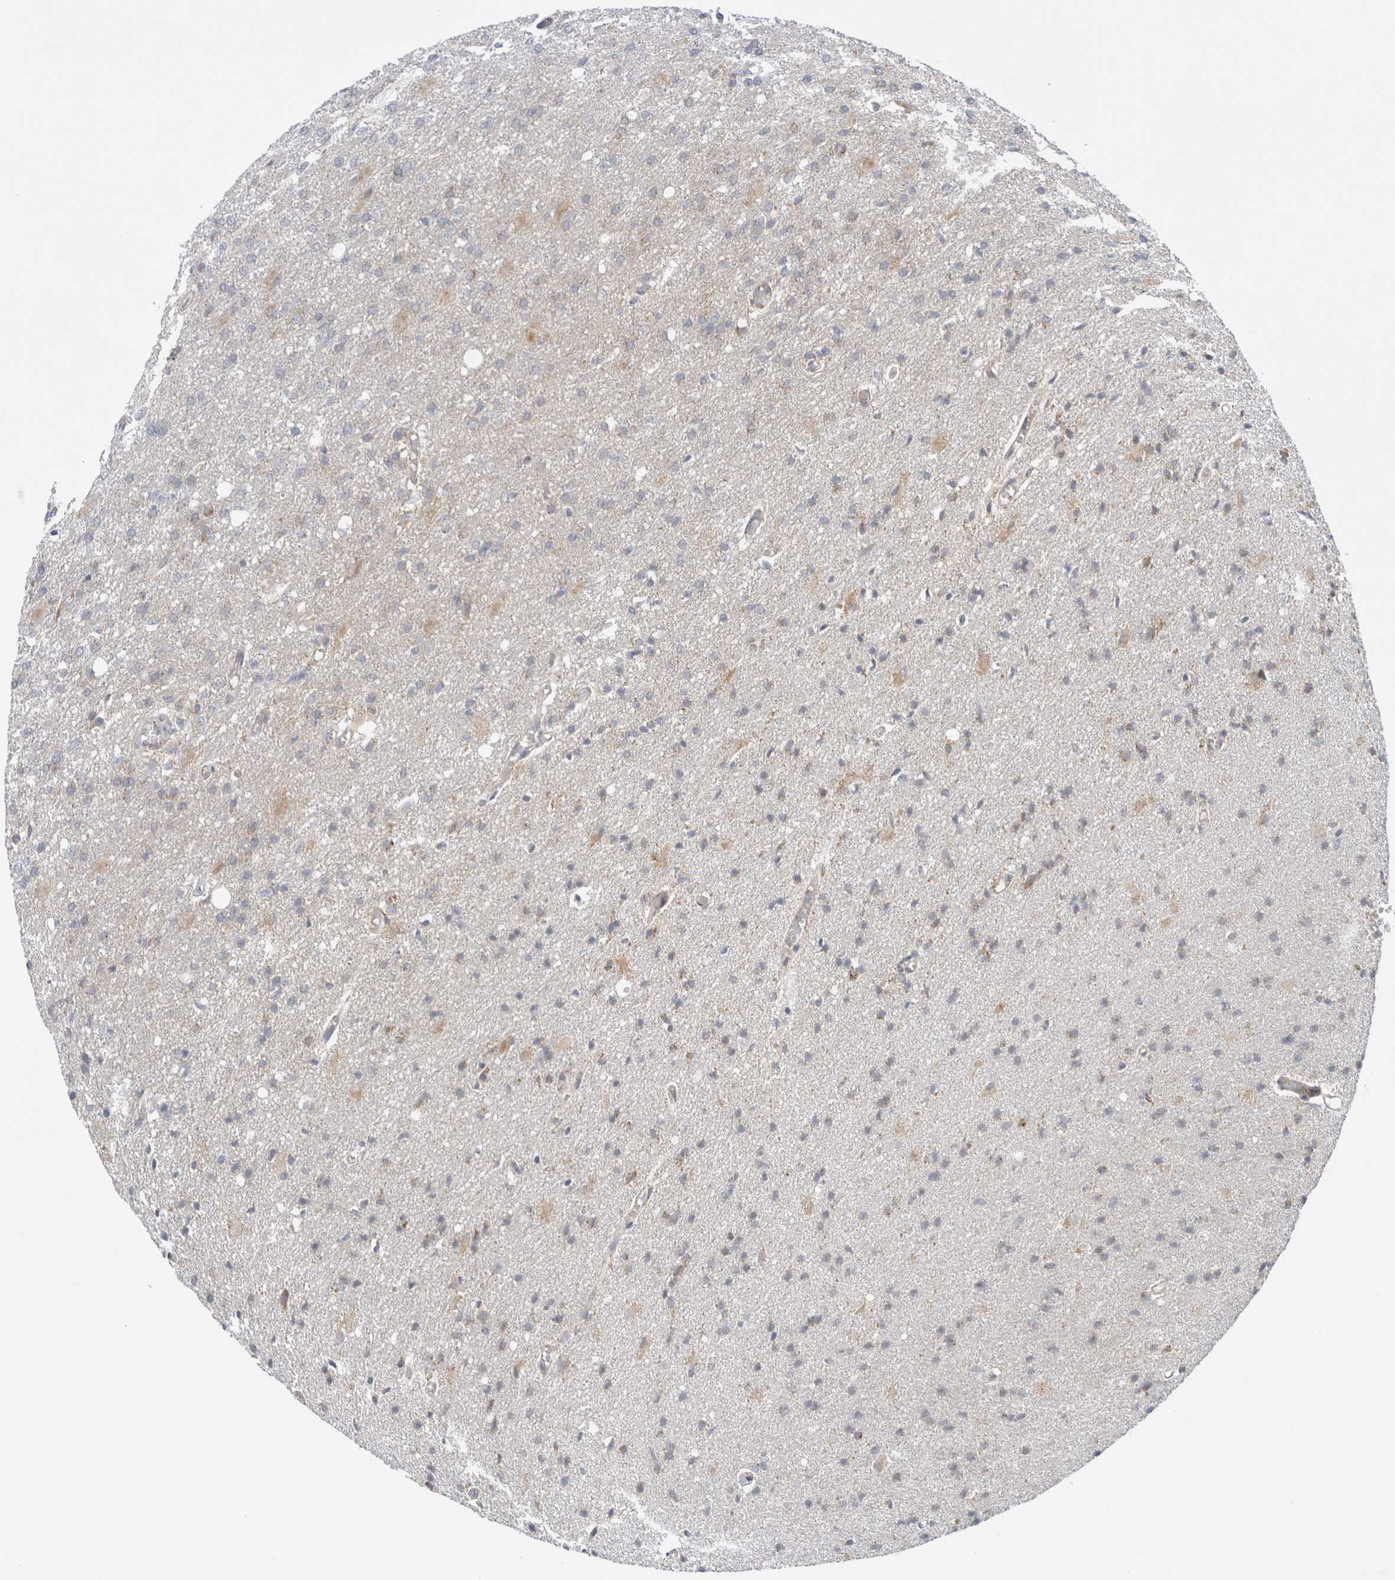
{"staining": {"intensity": "weak", "quantity": "<25%", "location": "cytoplasmic/membranous"}, "tissue": "glioma", "cell_type": "Tumor cells", "image_type": "cancer", "snomed": [{"axis": "morphology", "description": "Normal tissue, NOS"}, {"axis": "morphology", "description": "Glioma, malignant, High grade"}, {"axis": "topography", "description": "Cerebral cortex"}], "caption": "Tumor cells are negative for brown protein staining in glioma. Nuclei are stained in blue.", "gene": "FAHD1", "patient": {"sex": "male", "age": 77}}